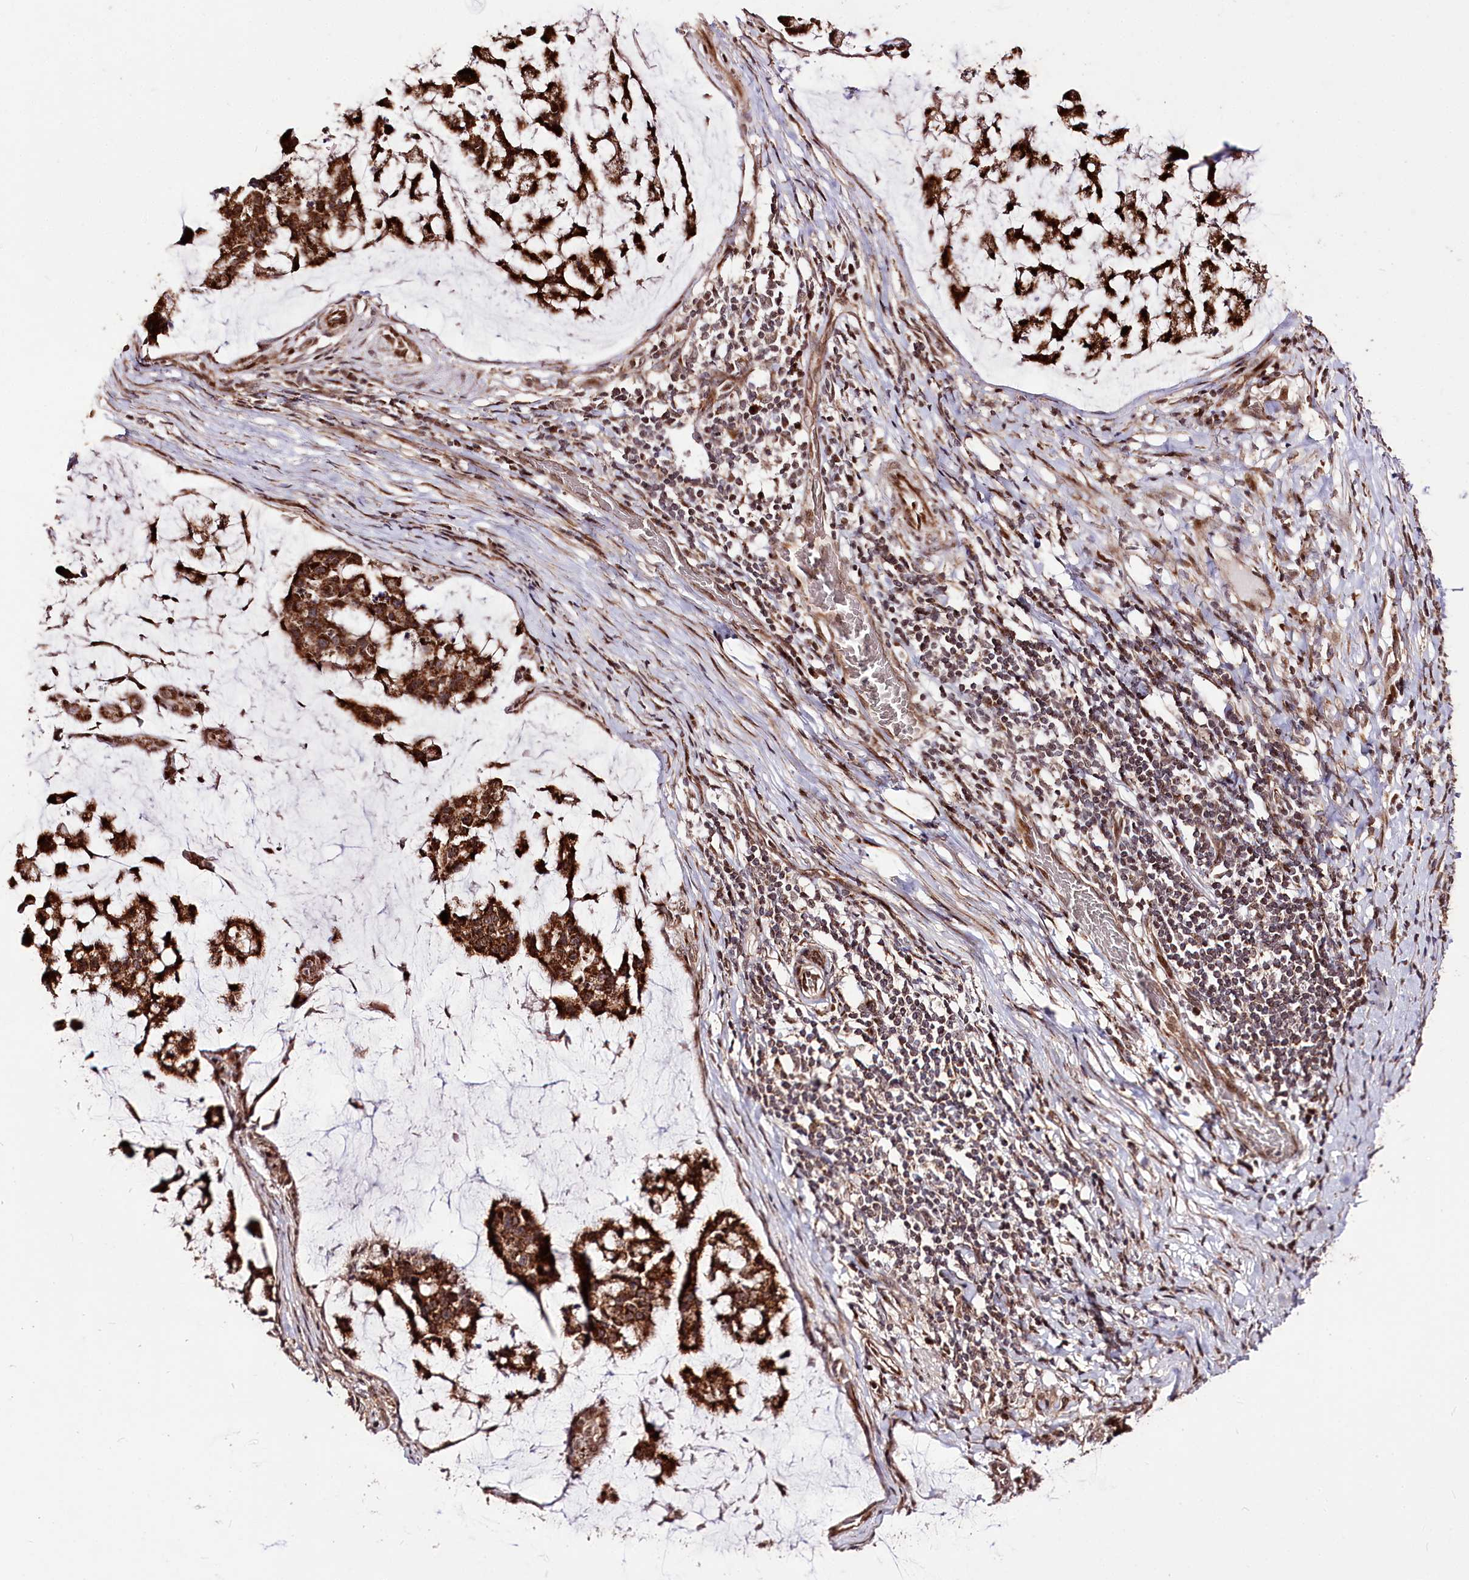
{"staining": {"intensity": "strong", "quantity": ">75%", "location": "cytoplasmic/membranous"}, "tissue": "stomach cancer", "cell_type": "Tumor cells", "image_type": "cancer", "snomed": [{"axis": "morphology", "description": "Adenocarcinoma, NOS"}, {"axis": "topography", "description": "Stomach, lower"}], "caption": "Immunohistochemical staining of human stomach adenocarcinoma shows strong cytoplasmic/membranous protein expression in about >75% of tumor cells. Immunohistochemistry stains the protein in brown and the nuclei are stained blue.", "gene": "CARD19", "patient": {"sex": "male", "age": 67}}